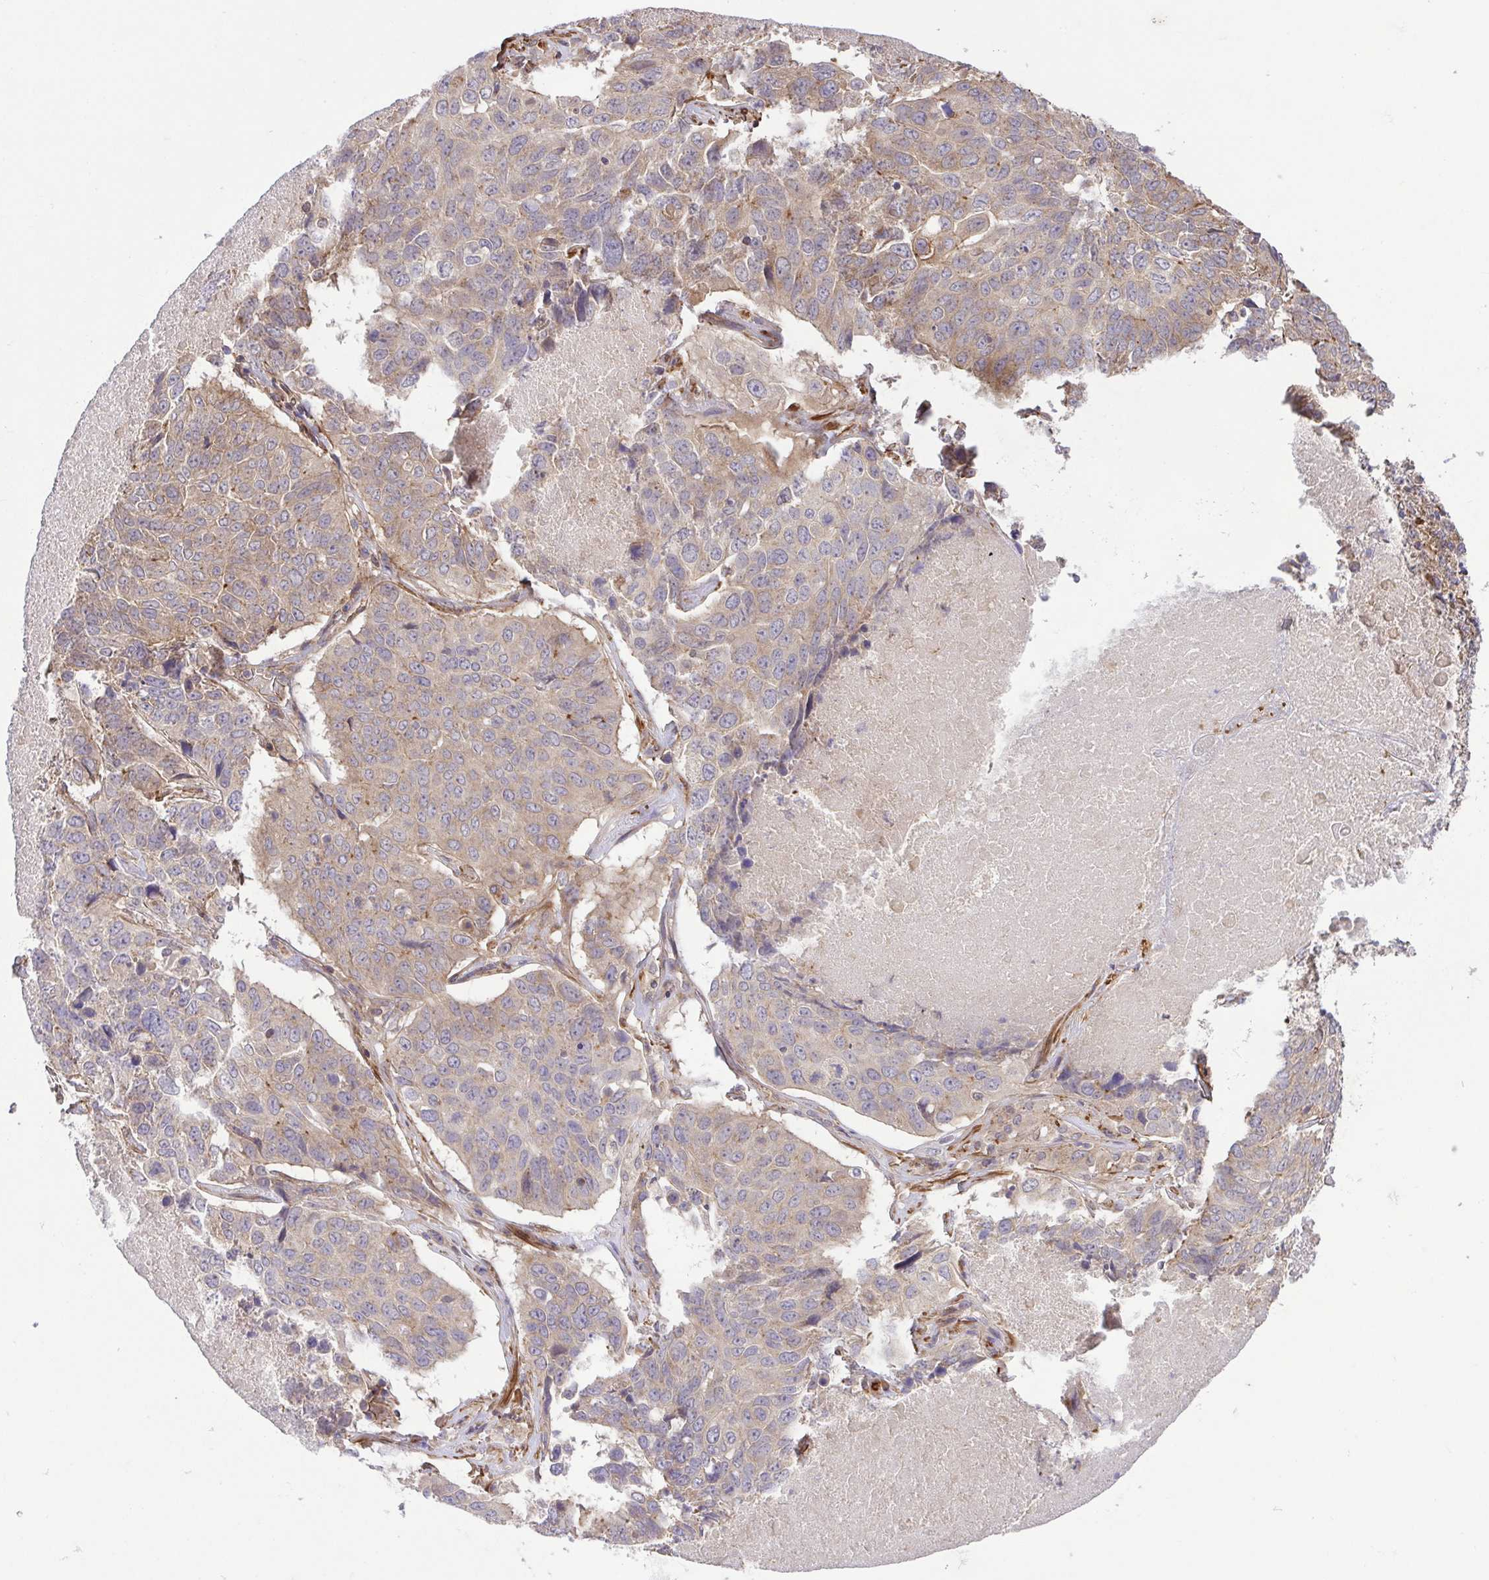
{"staining": {"intensity": "weak", "quantity": "25%-75%", "location": "cytoplasmic/membranous"}, "tissue": "lung cancer", "cell_type": "Tumor cells", "image_type": "cancer", "snomed": [{"axis": "morphology", "description": "Normal tissue, NOS"}, {"axis": "morphology", "description": "Squamous cell carcinoma, NOS"}, {"axis": "topography", "description": "Bronchus"}, {"axis": "topography", "description": "Lung"}], "caption": "Protein expression analysis of lung cancer shows weak cytoplasmic/membranous positivity in about 25%-75% of tumor cells.", "gene": "IDE", "patient": {"sex": "male", "age": 64}}